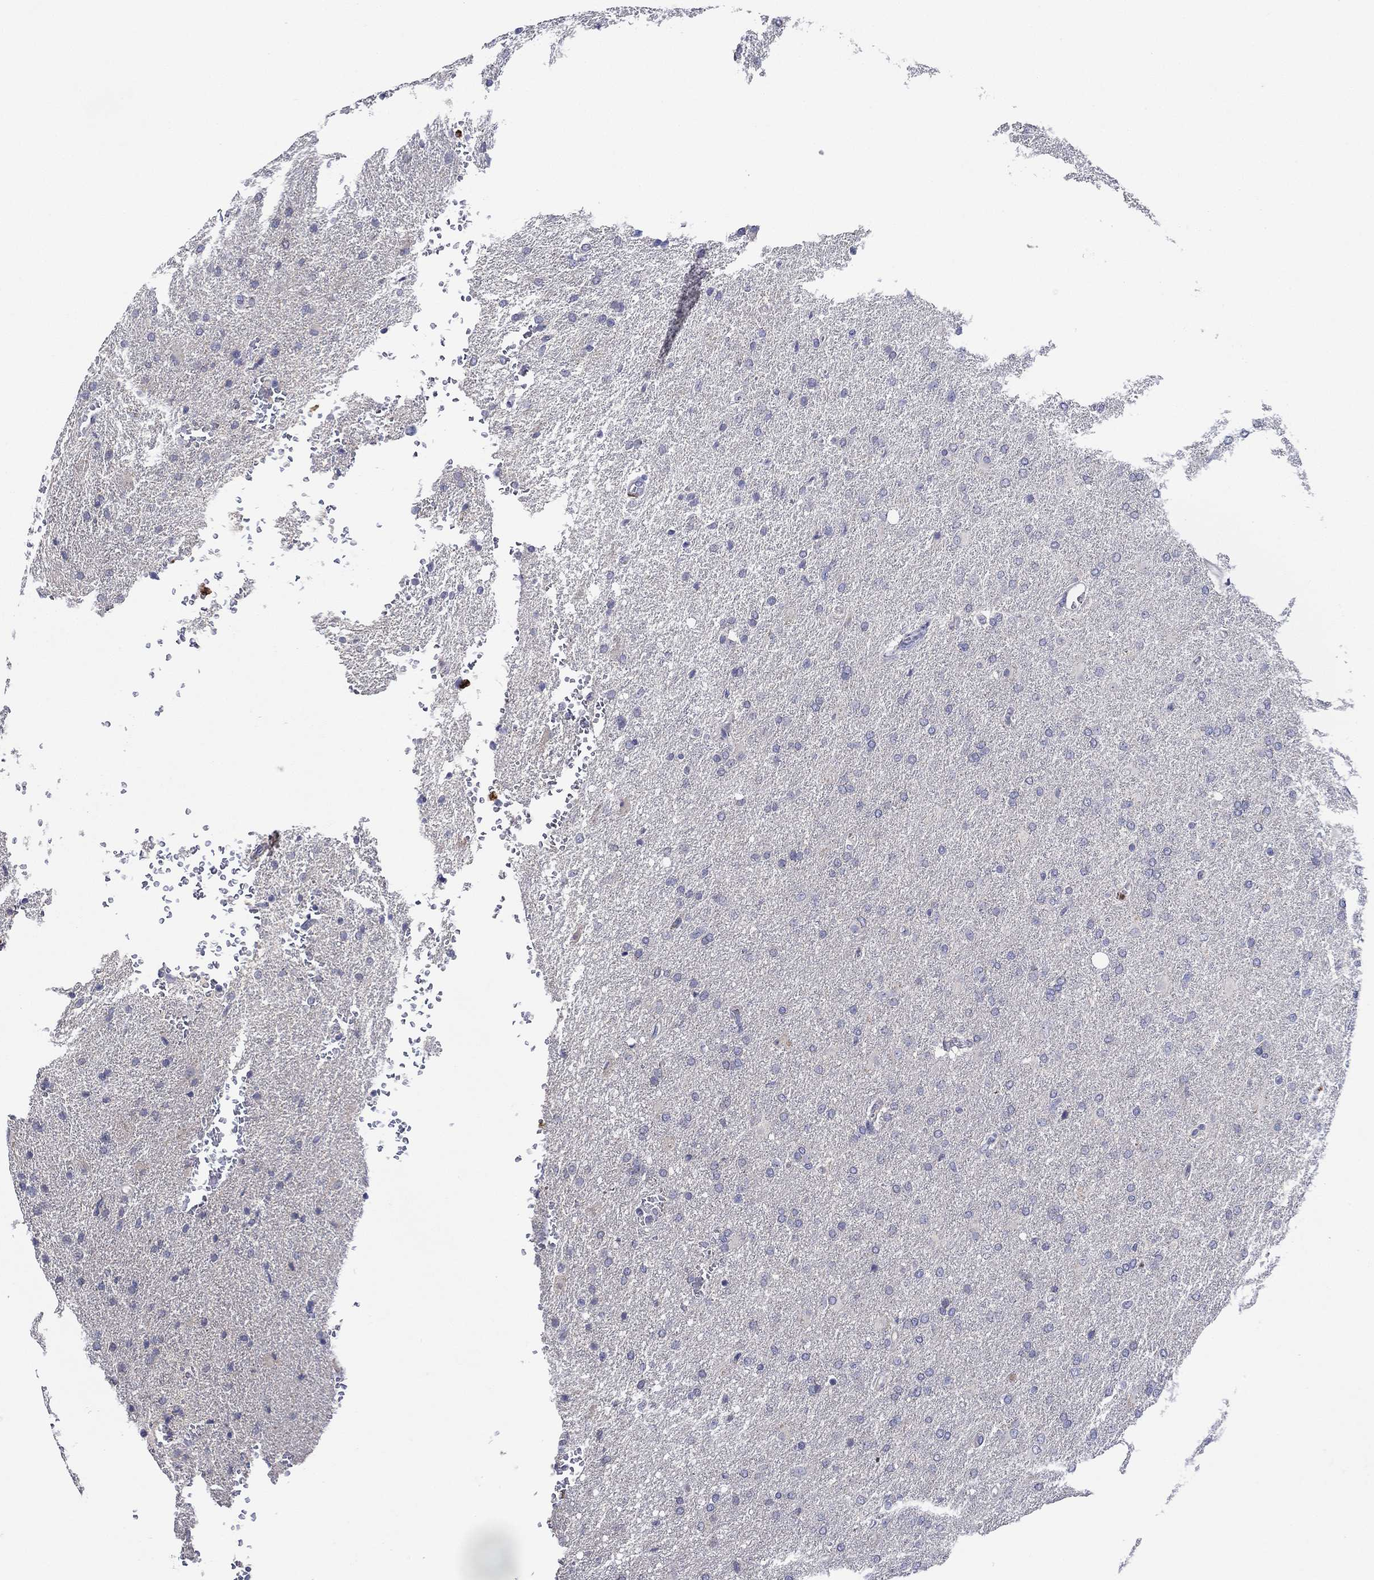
{"staining": {"intensity": "negative", "quantity": "none", "location": "none"}, "tissue": "glioma", "cell_type": "Tumor cells", "image_type": "cancer", "snomed": [{"axis": "morphology", "description": "Glioma, malignant, High grade"}, {"axis": "topography", "description": "Brain"}], "caption": "The photomicrograph shows no staining of tumor cells in glioma. (Immunohistochemistry, brightfield microscopy, high magnification).", "gene": "CHIT1", "patient": {"sex": "male", "age": 68}}